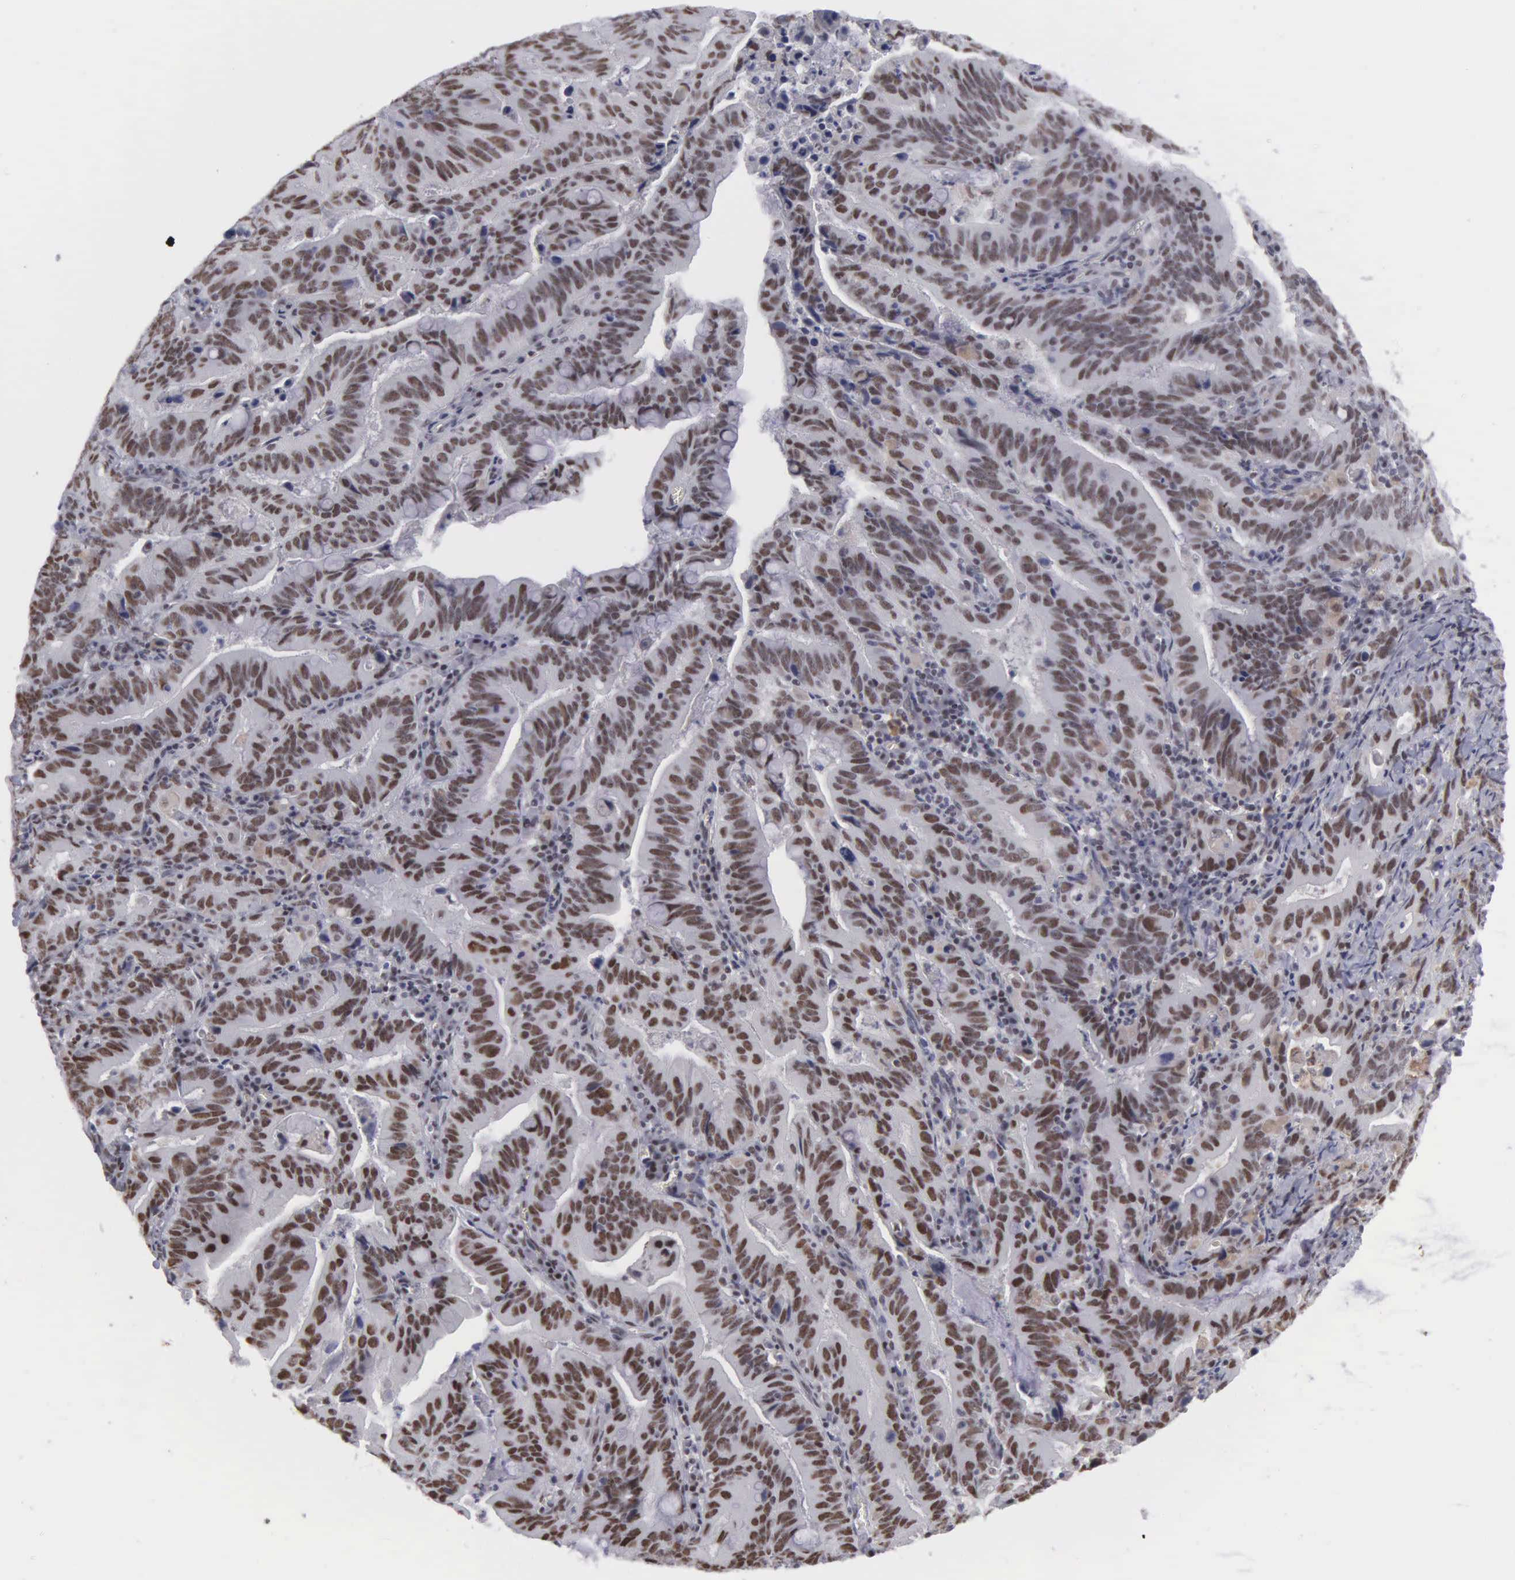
{"staining": {"intensity": "strong", "quantity": "25%-75%", "location": "nuclear"}, "tissue": "stomach cancer", "cell_type": "Tumor cells", "image_type": "cancer", "snomed": [{"axis": "morphology", "description": "Adenocarcinoma, NOS"}, {"axis": "topography", "description": "Stomach, upper"}], "caption": "Stomach cancer stained for a protein (brown) shows strong nuclear positive staining in approximately 25%-75% of tumor cells.", "gene": "KIAA0586", "patient": {"sex": "male", "age": 63}}